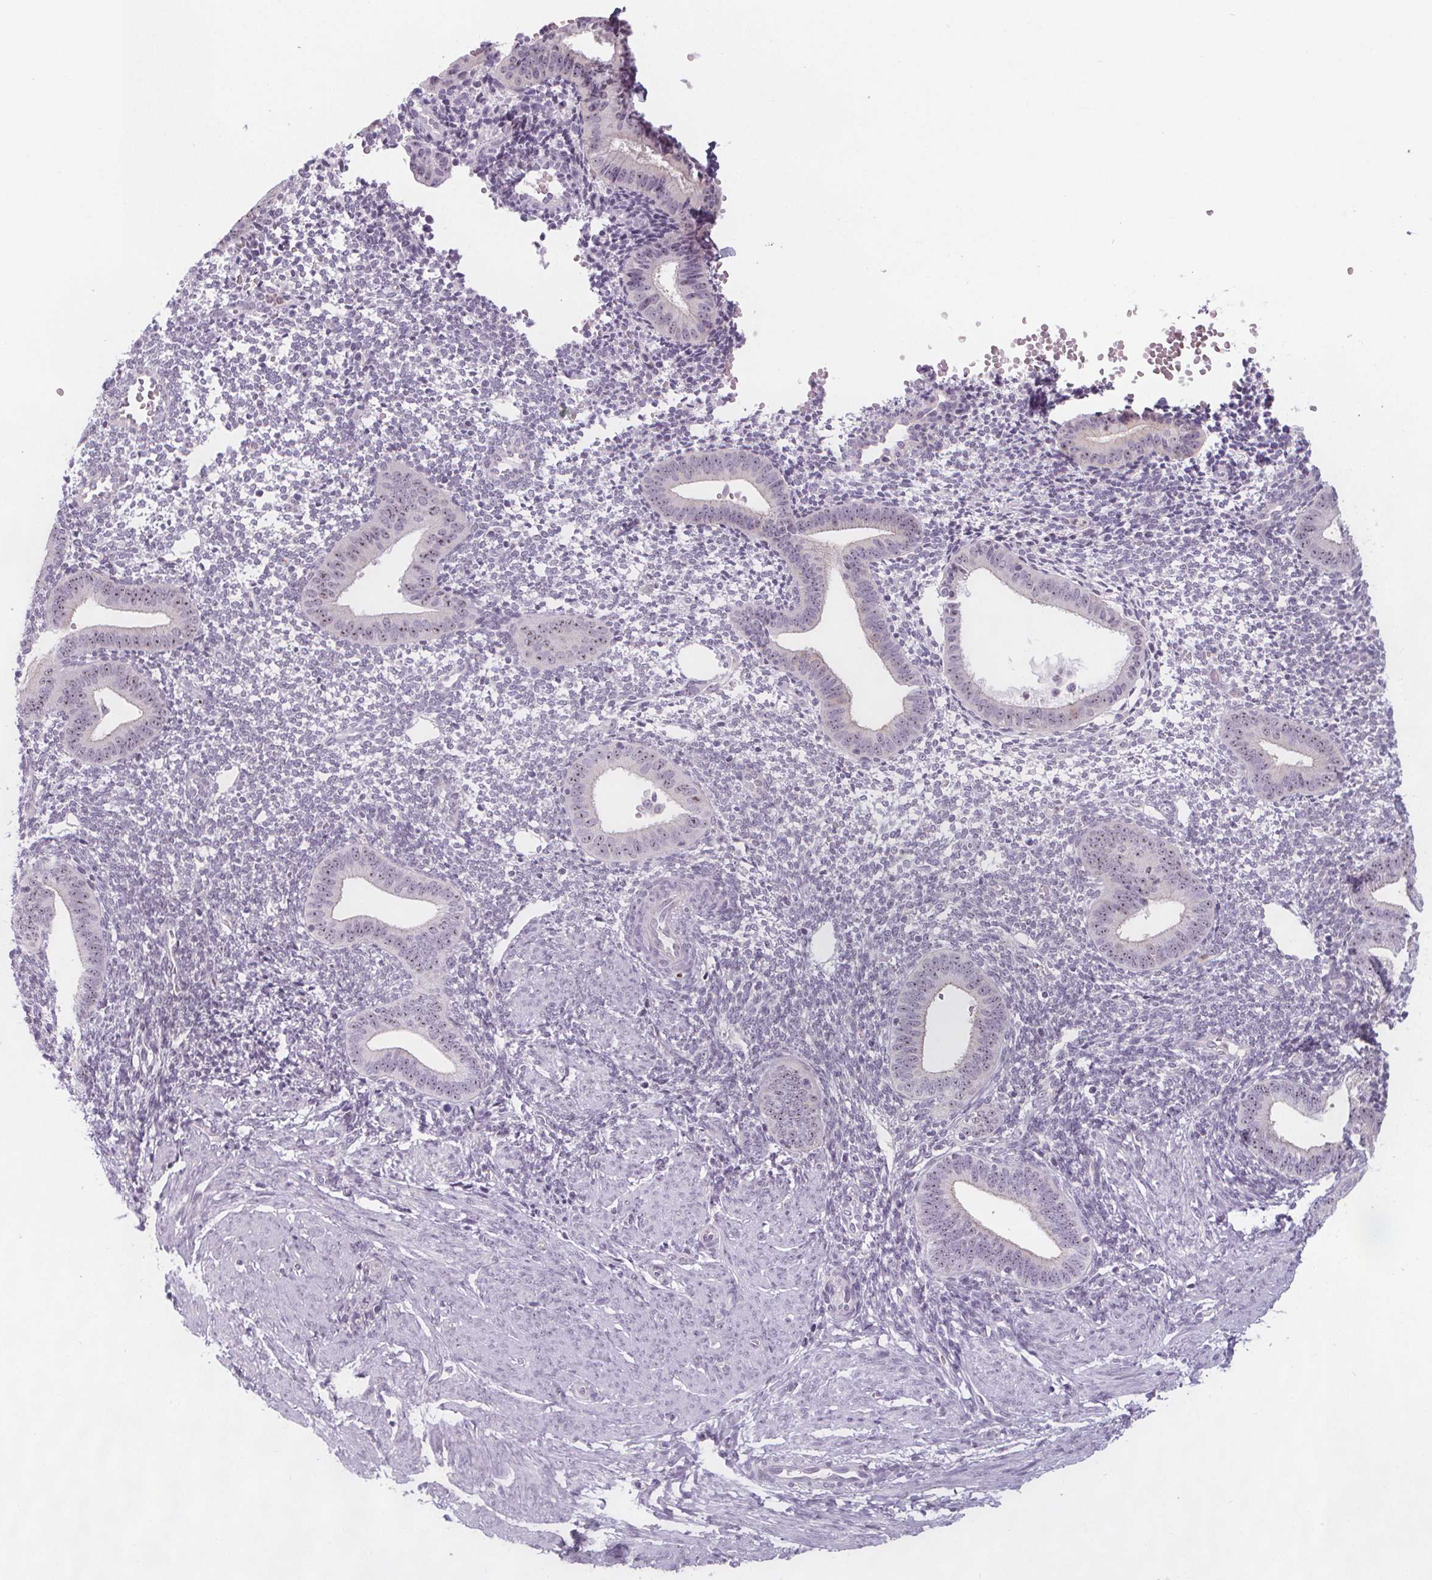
{"staining": {"intensity": "negative", "quantity": "none", "location": "none"}, "tissue": "endometrium", "cell_type": "Cells in endometrial stroma", "image_type": "normal", "snomed": [{"axis": "morphology", "description": "Normal tissue, NOS"}, {"axis": "topography", "description": "Endometrium"}], "caption": "This is an IHC photomicrograph of normal human endometrium. There is no expression in cells in endometrial stroma.", "gene": "NOLC1", "patient": {"sex": "female", "age": 40}}